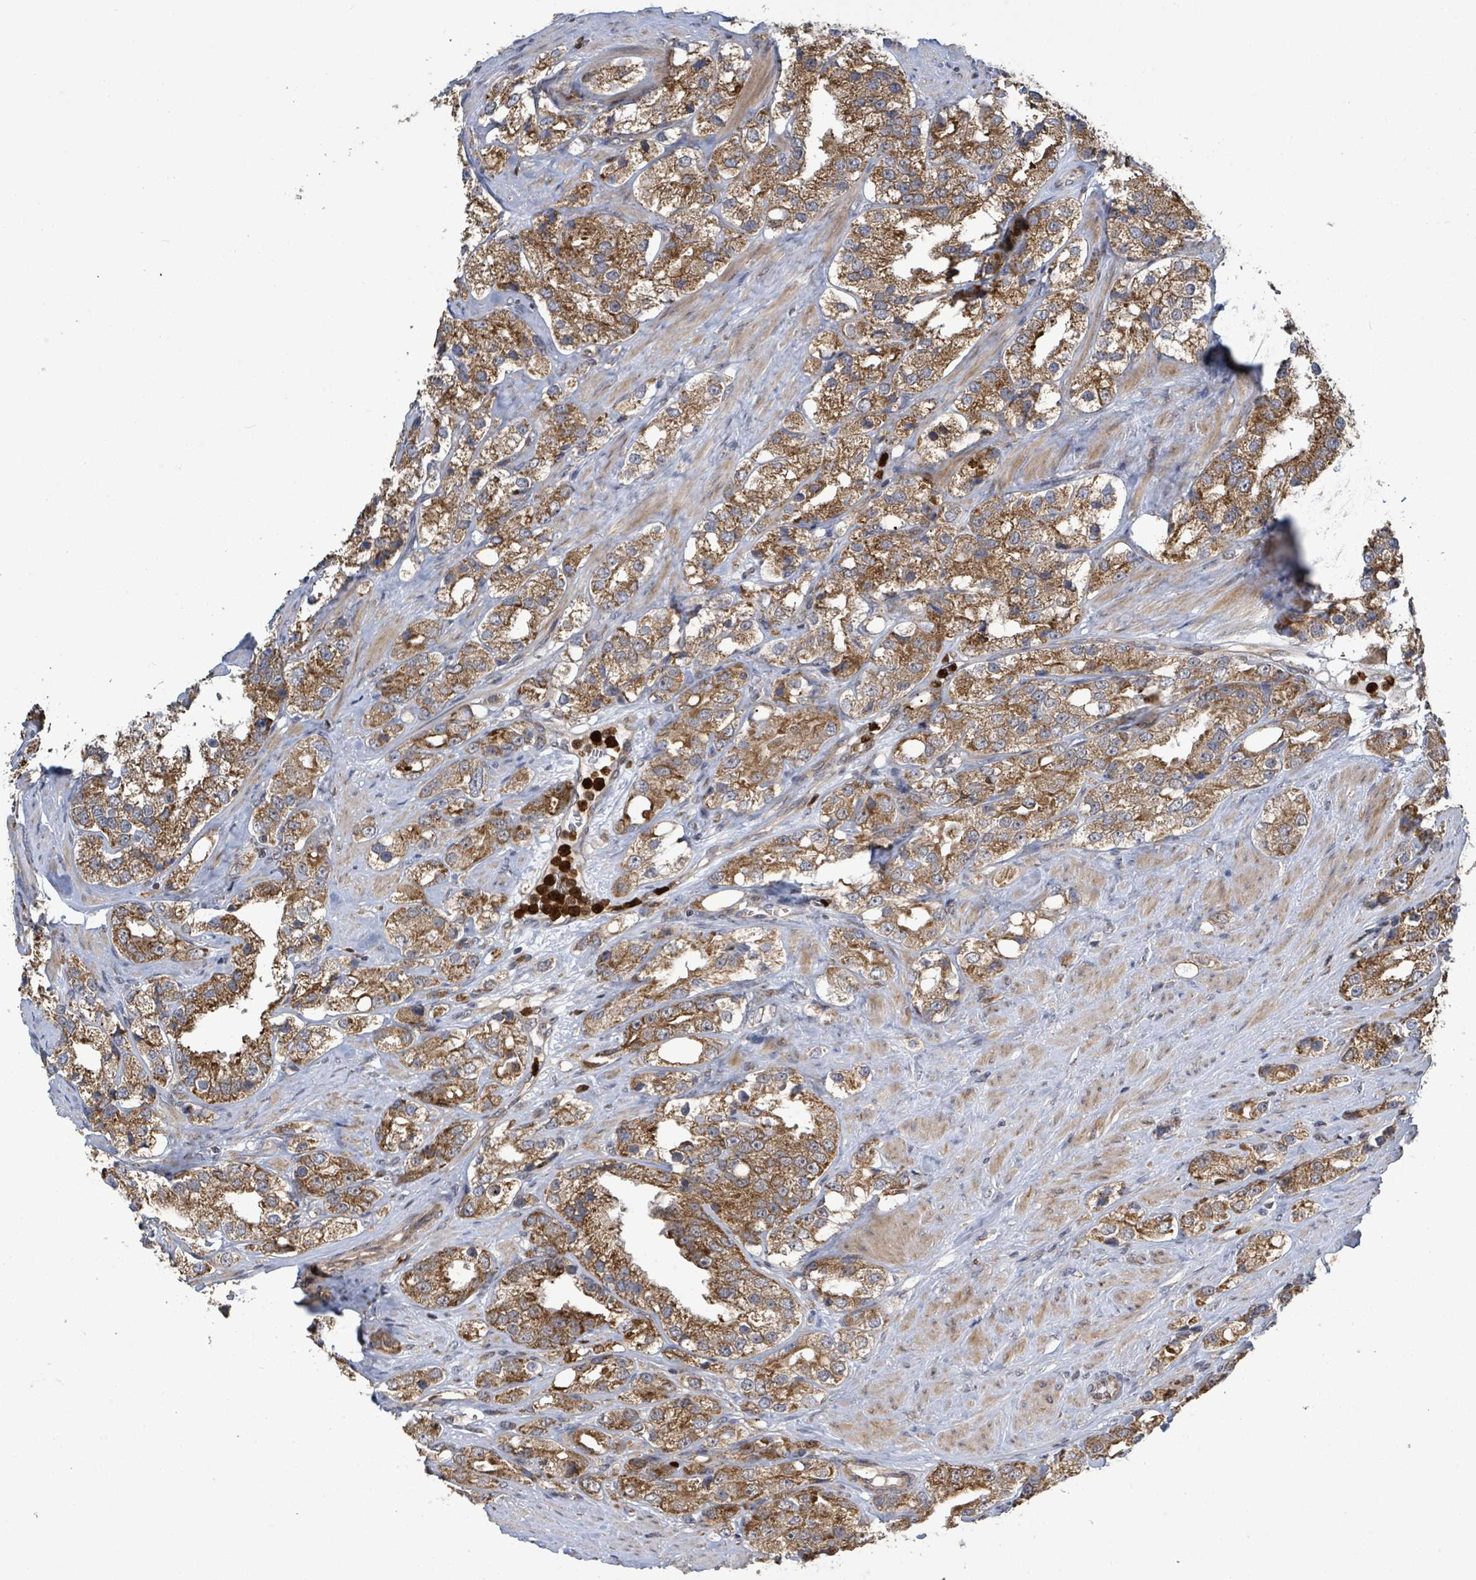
{"staining": {"intensity": "moderate", "quantity": ">75%", "location": "cytoplasmic/membranous"}, "tissue": "prostate cancer", "cell_type": "Tumor cells", "image_type": "cancer", "snomed": [{"axis": "morphology", "description": "Adenocarcinoma, NOS"}, {"axis": "topography", "description": "Prostate"}], "caption": "There is medium levels of moderate cytoplasmic/membranous positivity in tumor cells of prostate cancer (adenocarcinoma), as demonstrated by immunohistochemical staining (brown color).", "gene": "COQ6", "patient": {"sex": "male", "age": 79}}